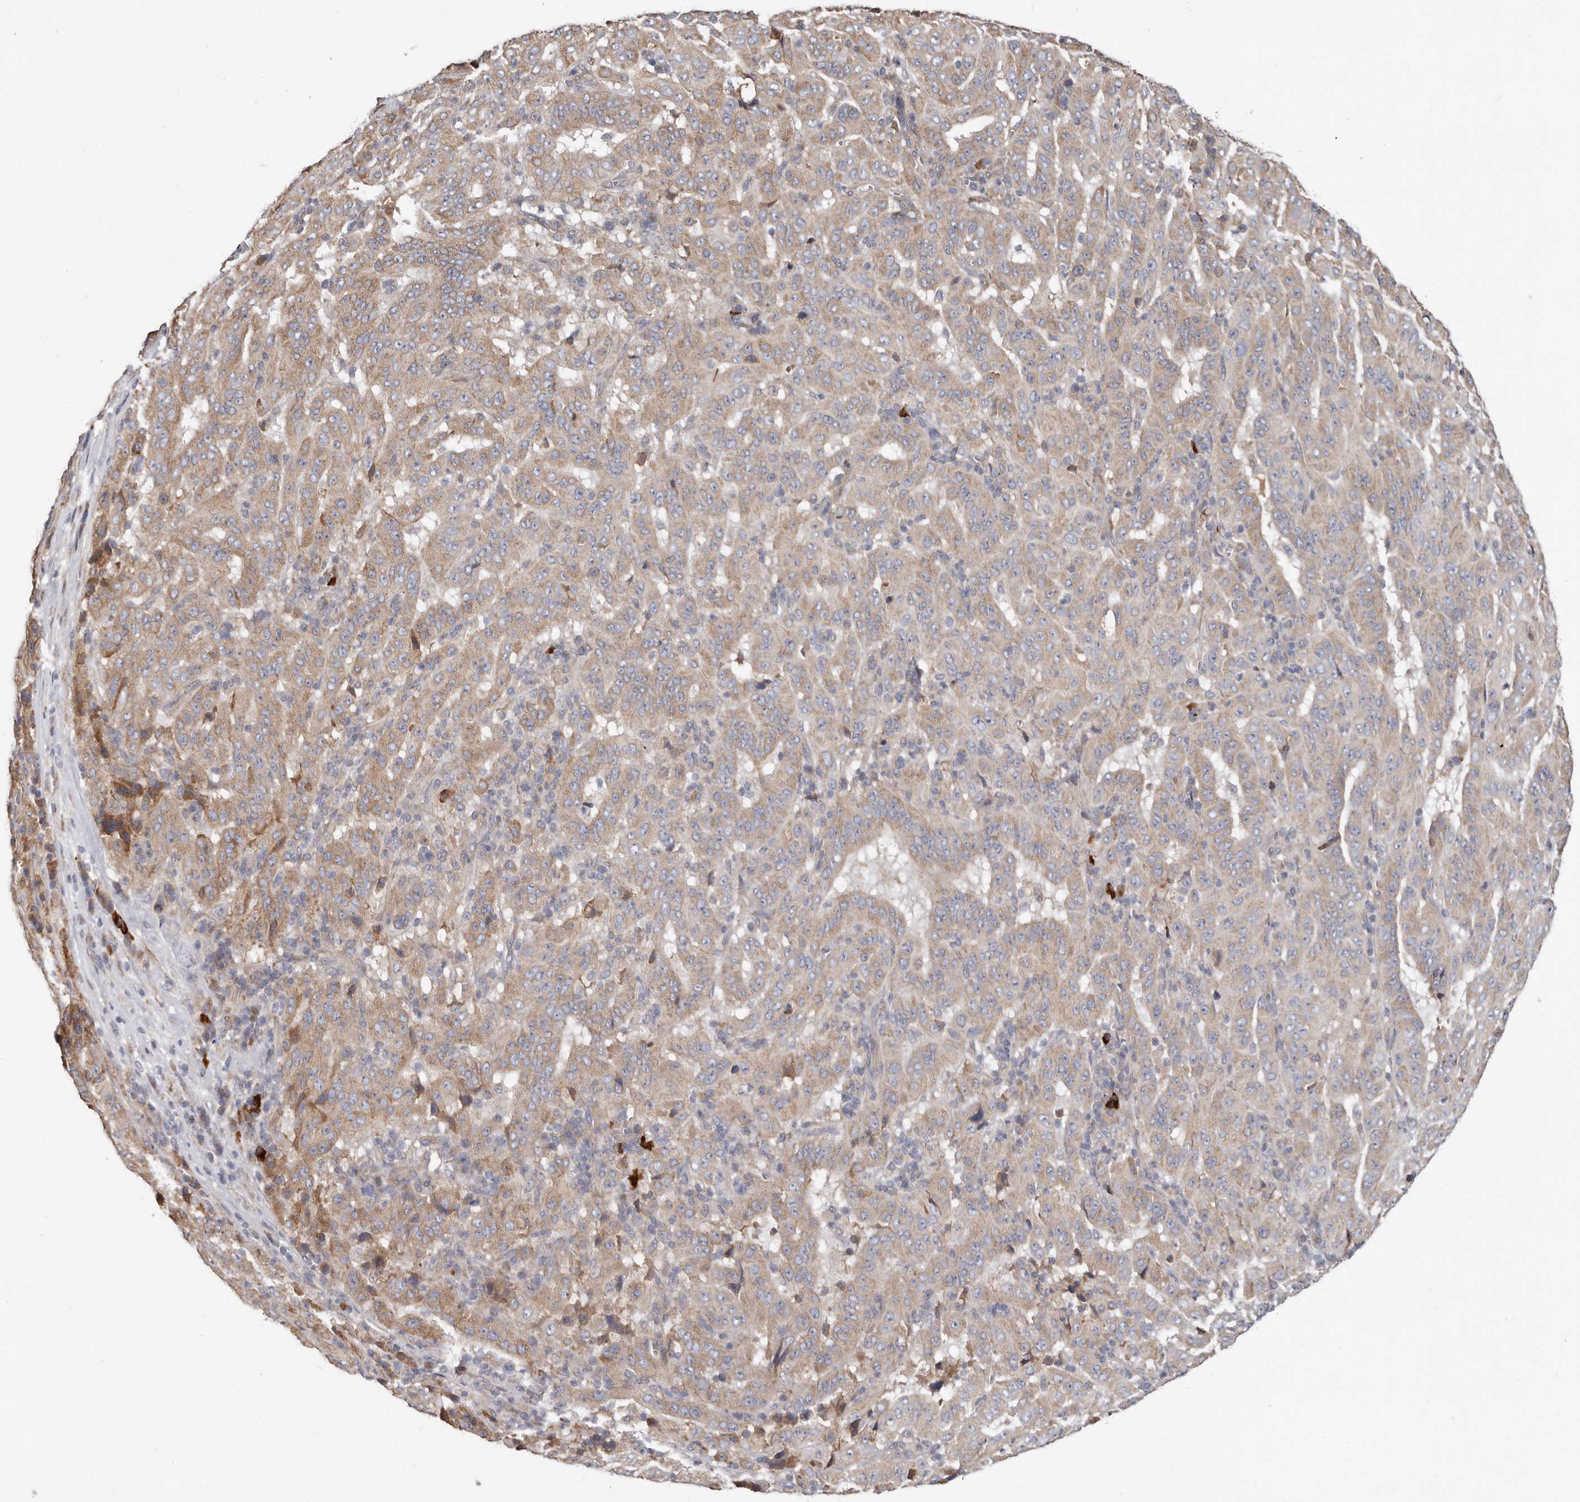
{"staining": {"intensity": "weak", "quantity": ">75%", "location": "cytoplasmic/membranous"}, "tissue": "pancreatic cancer", "cell_type": "Tumor cells", "image_type": "cancer", "snomed": [{"axis": "morphology", "description": "Adenocarcinoma, NOS"}, {"axis": "topography", "description": "Pancreas"}], "caption": "Human adenocarcinoma (pancreatic) stained with a protein marker displays weak staining in tumor cells.", "gene": "ASIC5", "patient": {"sex": "male", "age": 63}}